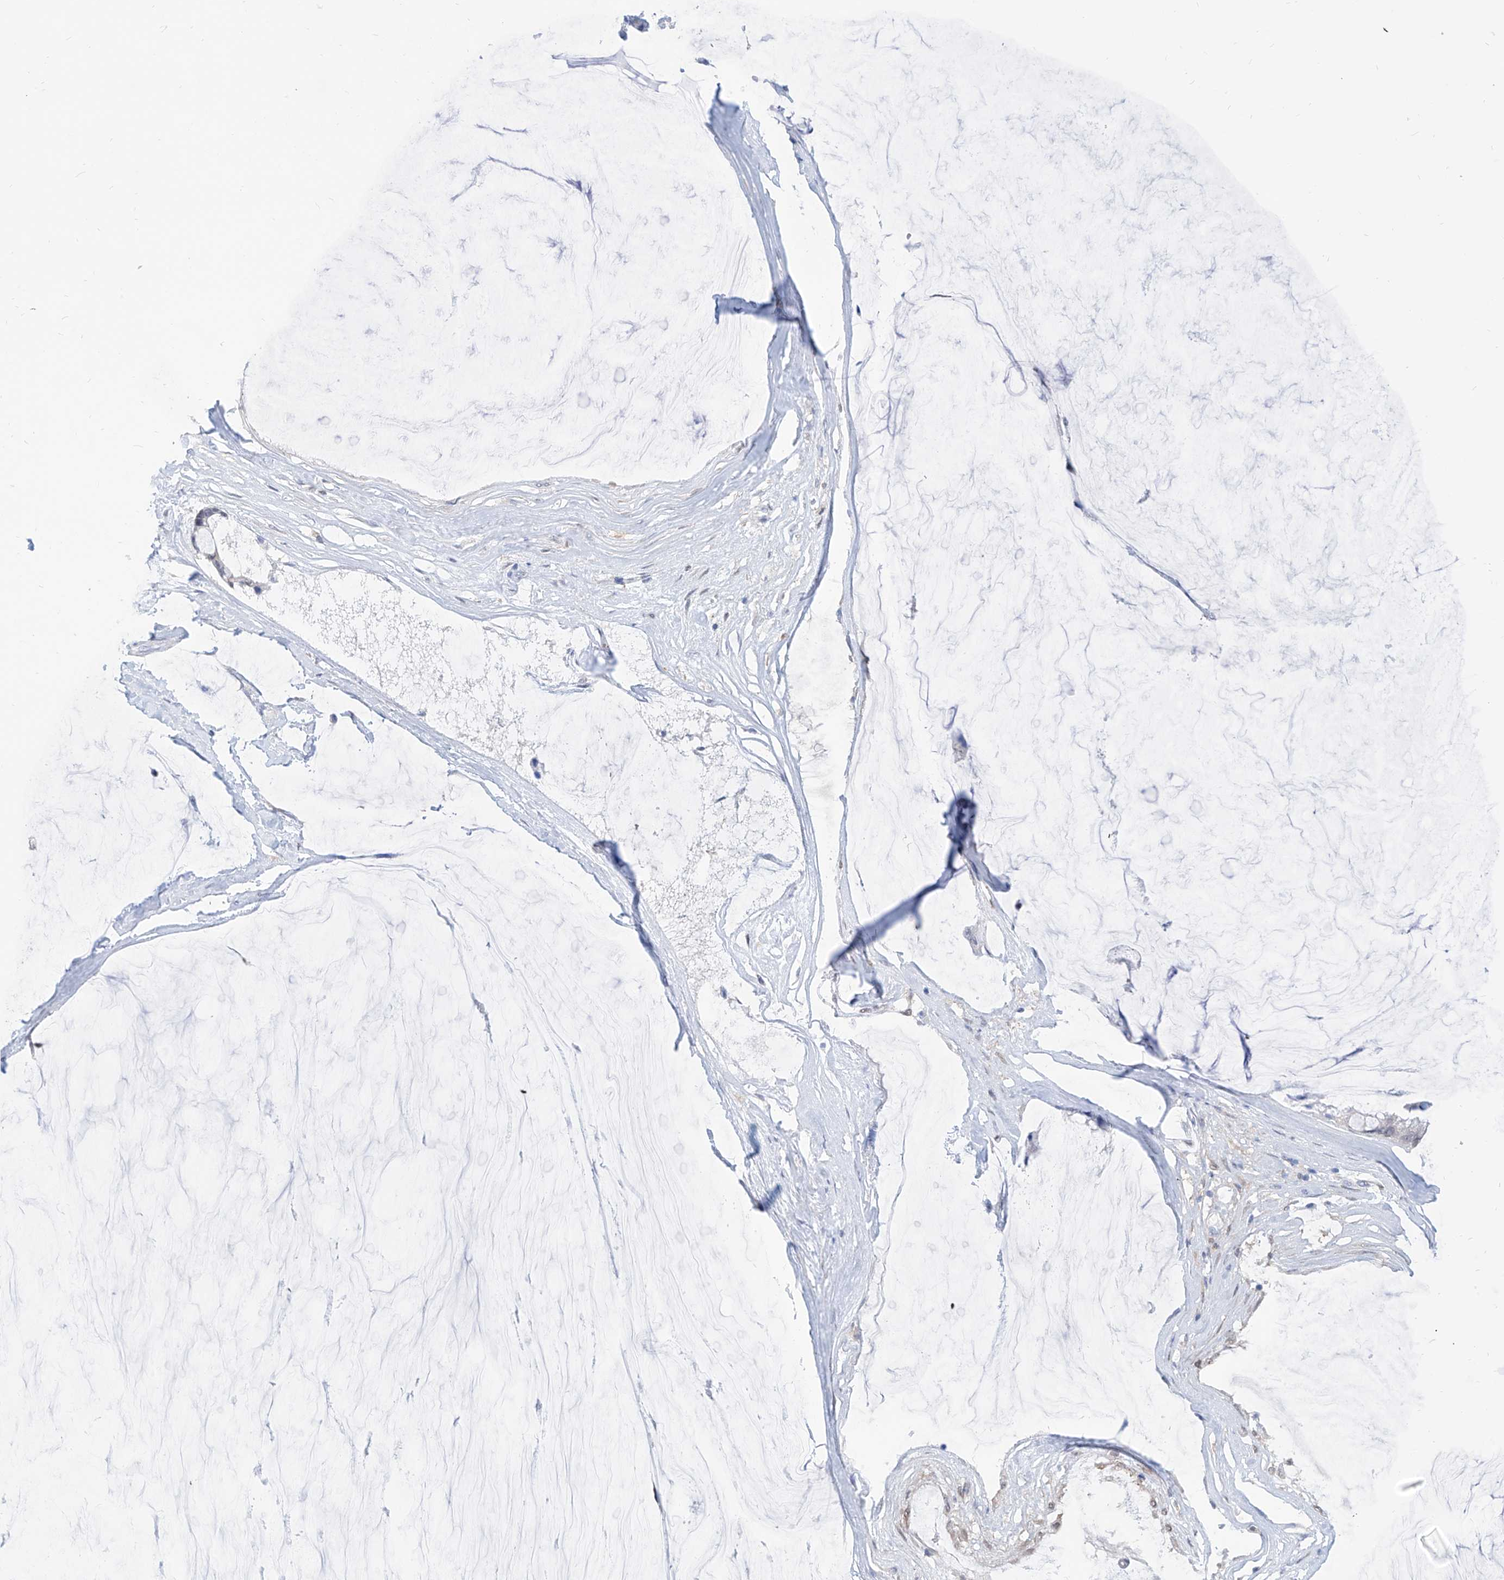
{"staining": {"intensity": "negative", "quantity": "none", "location": "none"}, "tissue": "ovarian cancer", "cell_type": "Tumor cells", "image_type": "cancer", "snomed": [{"axis": "morphology", "description": "Cystadenocarcinoma, mucinous, NOS"}, {"axis": "topography", "description": "Ovary"}], "caption": "Tumor cells show no significant expression in ovarian mucinous cystadenocarcinoma.", "gene": "PDXK", "patient": {"sex": "female", "age": 39}}